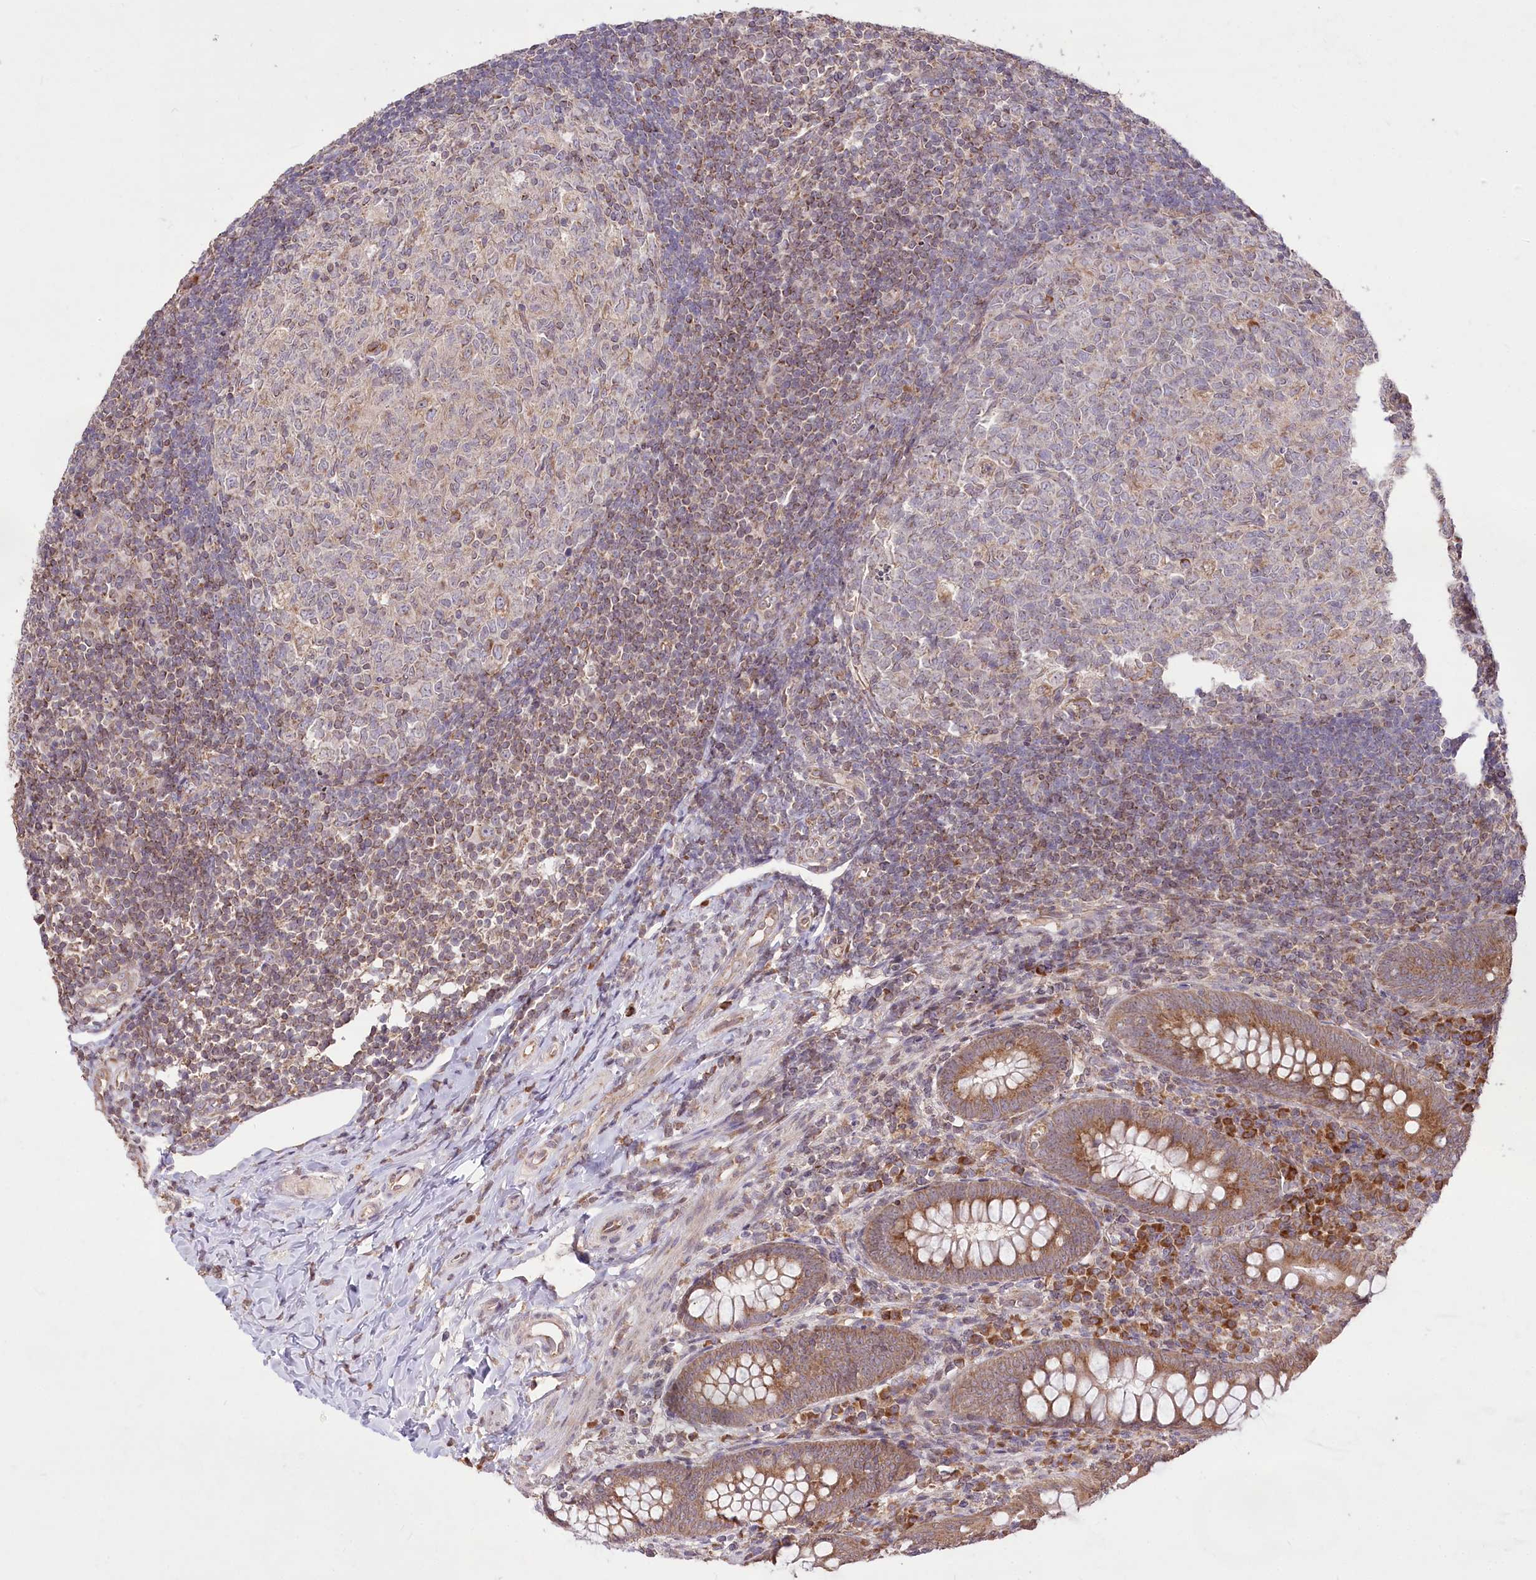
{"staining": {"intensity": "moderate", "quantity": ">75%", "location": "cytoplasmic/membranous"}, "tissue": "appendix", "cell_type": "Glandular cells", "image_type": "normal", "snomed": [{"axis": "morphology", "description": "Normal tissue, NOS"}, {"axis": "topography", "description": "Appendix"}], "caption": "This is a histology image of immunohistochemistry (IHC) staining of benign appendix, which shows moderate staining in the cytoplasmic/membranous of glandular cells.", "gene": "STT3B", "patient": {"sex": "male", "age": 14}}